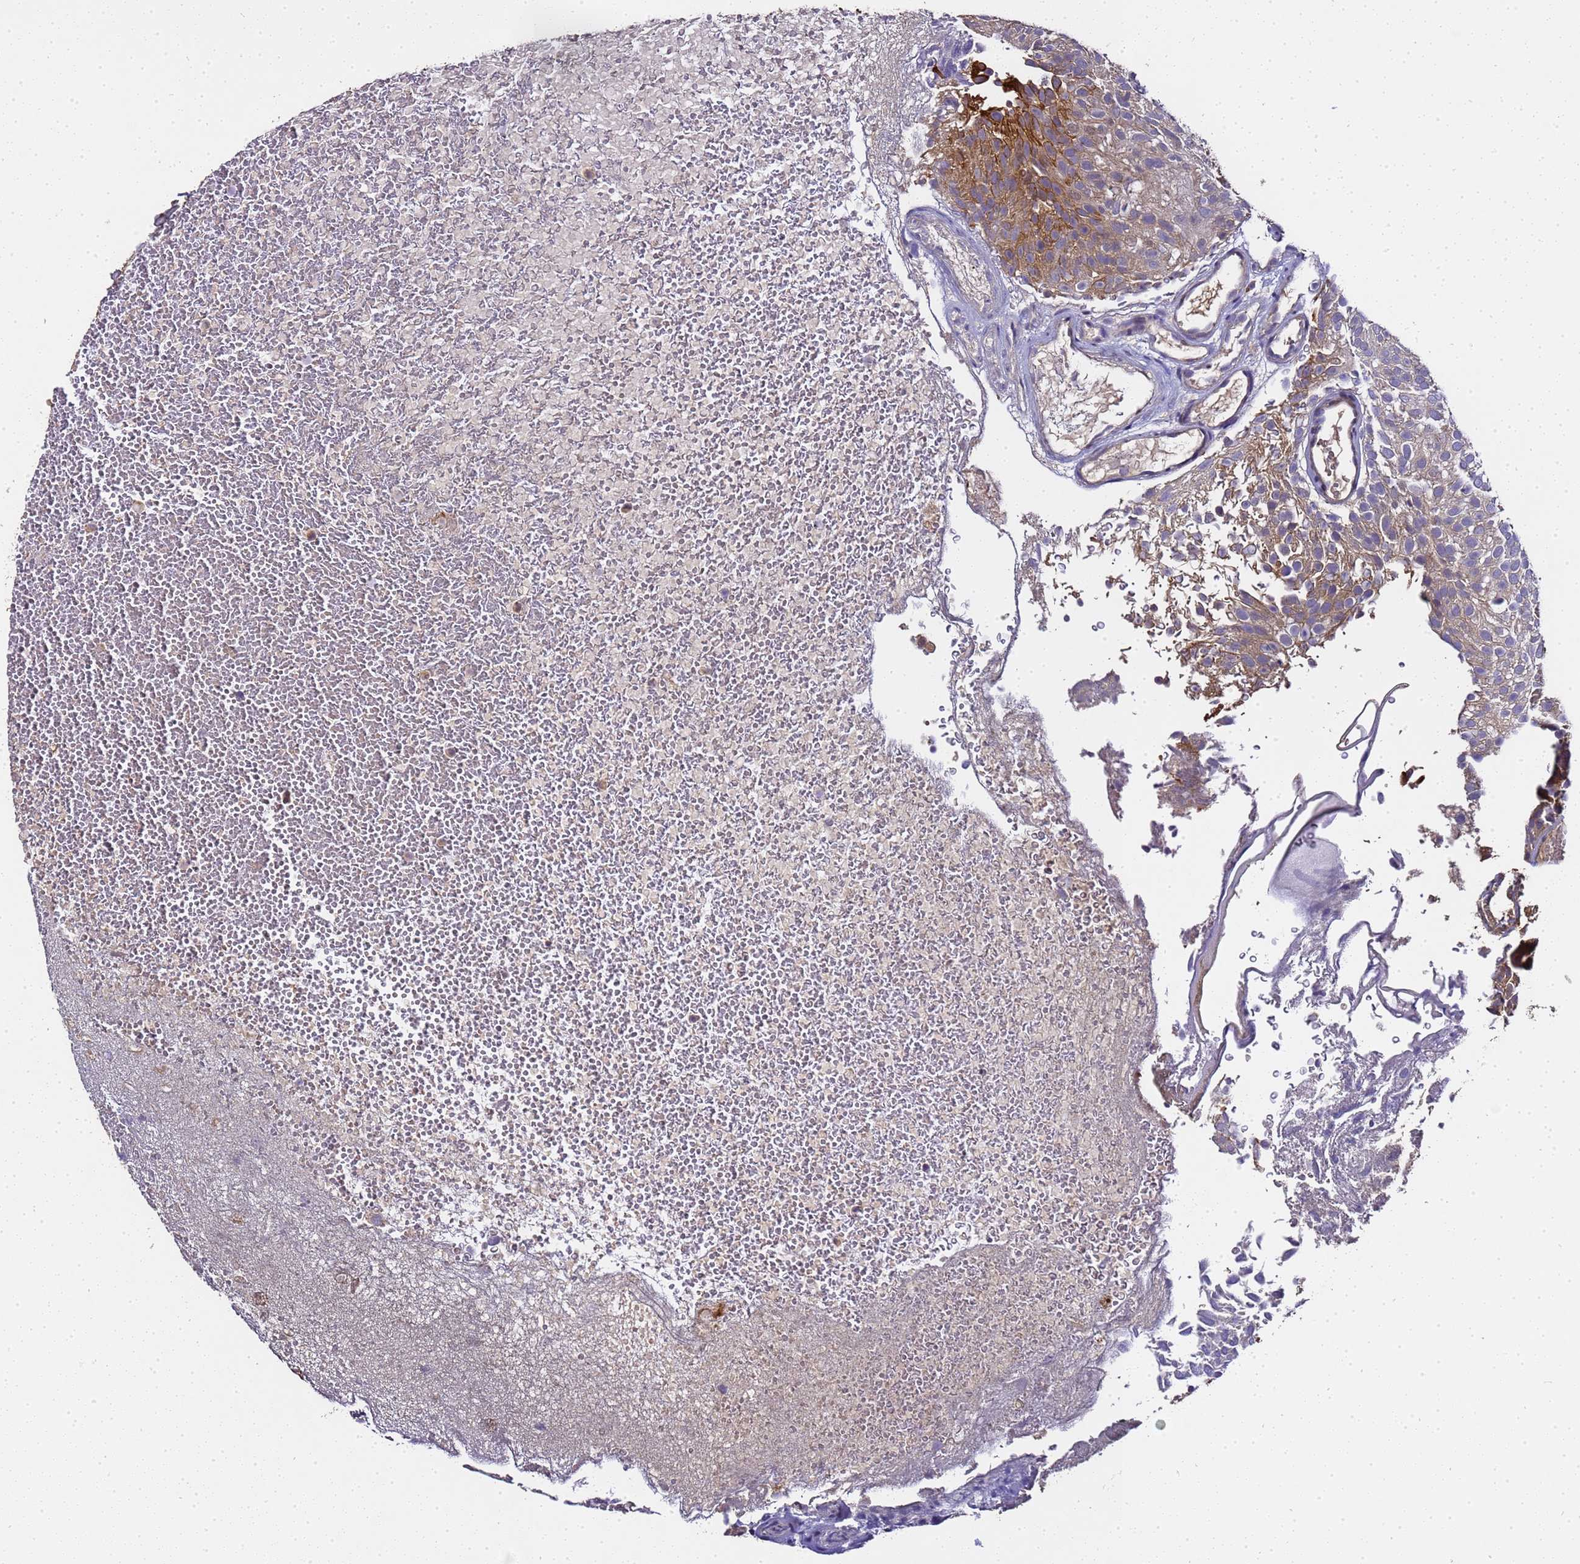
{"staining": {"intensity": "moderate", "quantity": "25%-75%", "location": "cytoplasmic/membranous"}, "tissue": "urothelial cancer", "cell_type": "Tumor cells", "image_type": "cancer", "snomed": [{"axis": "morphology", "description": "Urothelial carcinoma, Low grade"}, {"axis": "topography", "description": "Urinary bladder"}], "caption": "Immunohistochemical staining of urothelial cancer exhibits moderate cytoplasmic/membranous protein positivity in about 25%-75% of tumor cells.", "gene": "LGI4", "patient": {"sex": "male", "age": 78}}